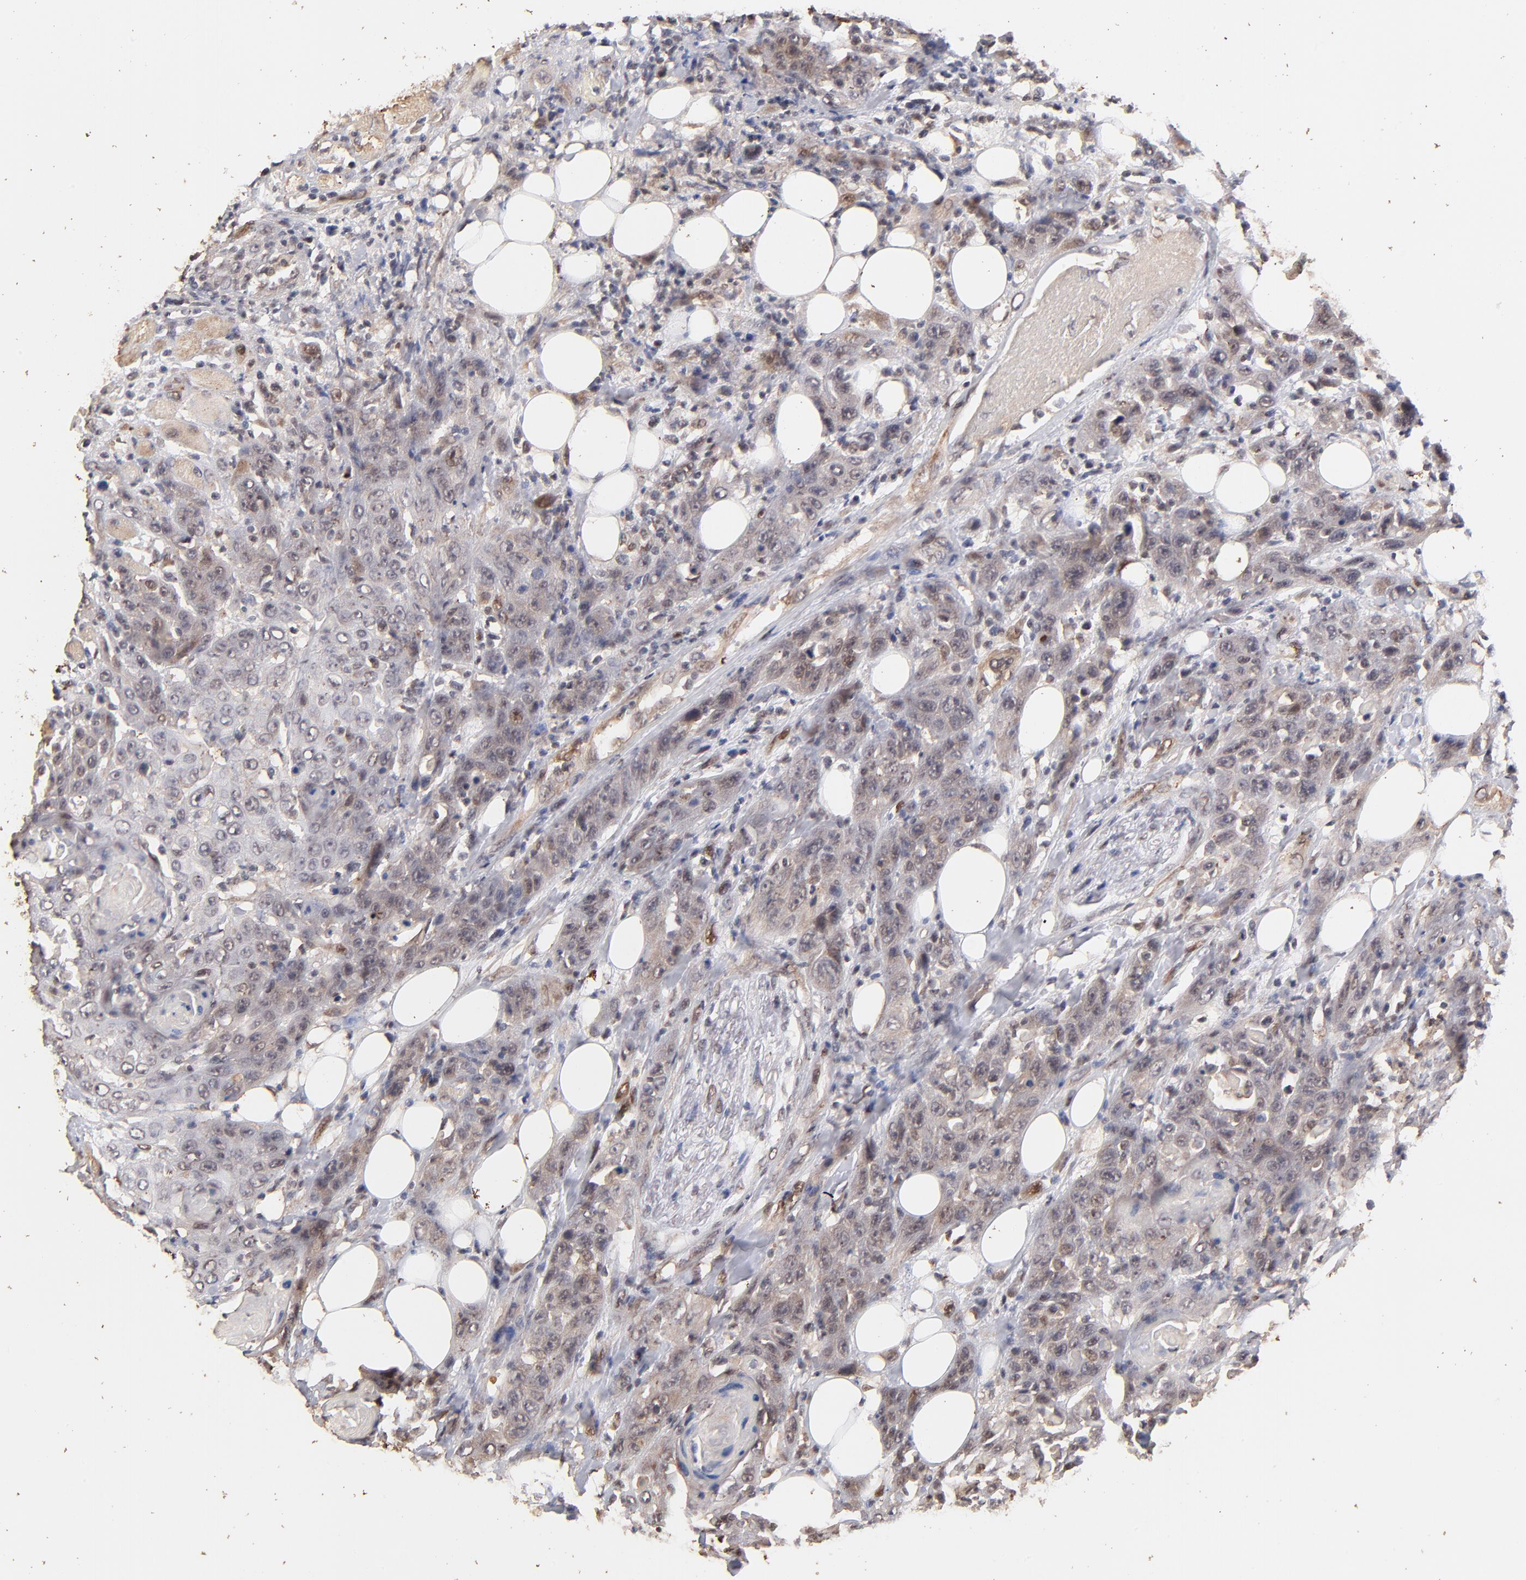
{"staining": {"intensity": "weak", "quantity": "25%-75%", "location": "cytoplasmic/membranous,nuclear"}, "tissue": "head and neck cancer", "cell_type": "Tumor cells", "image_type": "cancer", "snomed": [{"axis": "morphology", "description": "Squamous cell carcinoma, NOS"}, {"axis": "topography", "description": "Head-Neck"}], "caption": "Head and neck squamous cell carcinoma stained for a protein shows weak cytoplasmic/membranous and nuclear positivity in tumor cells.", "gene": "ZFP92", "patient": {"sex": "female", "age": 84}}